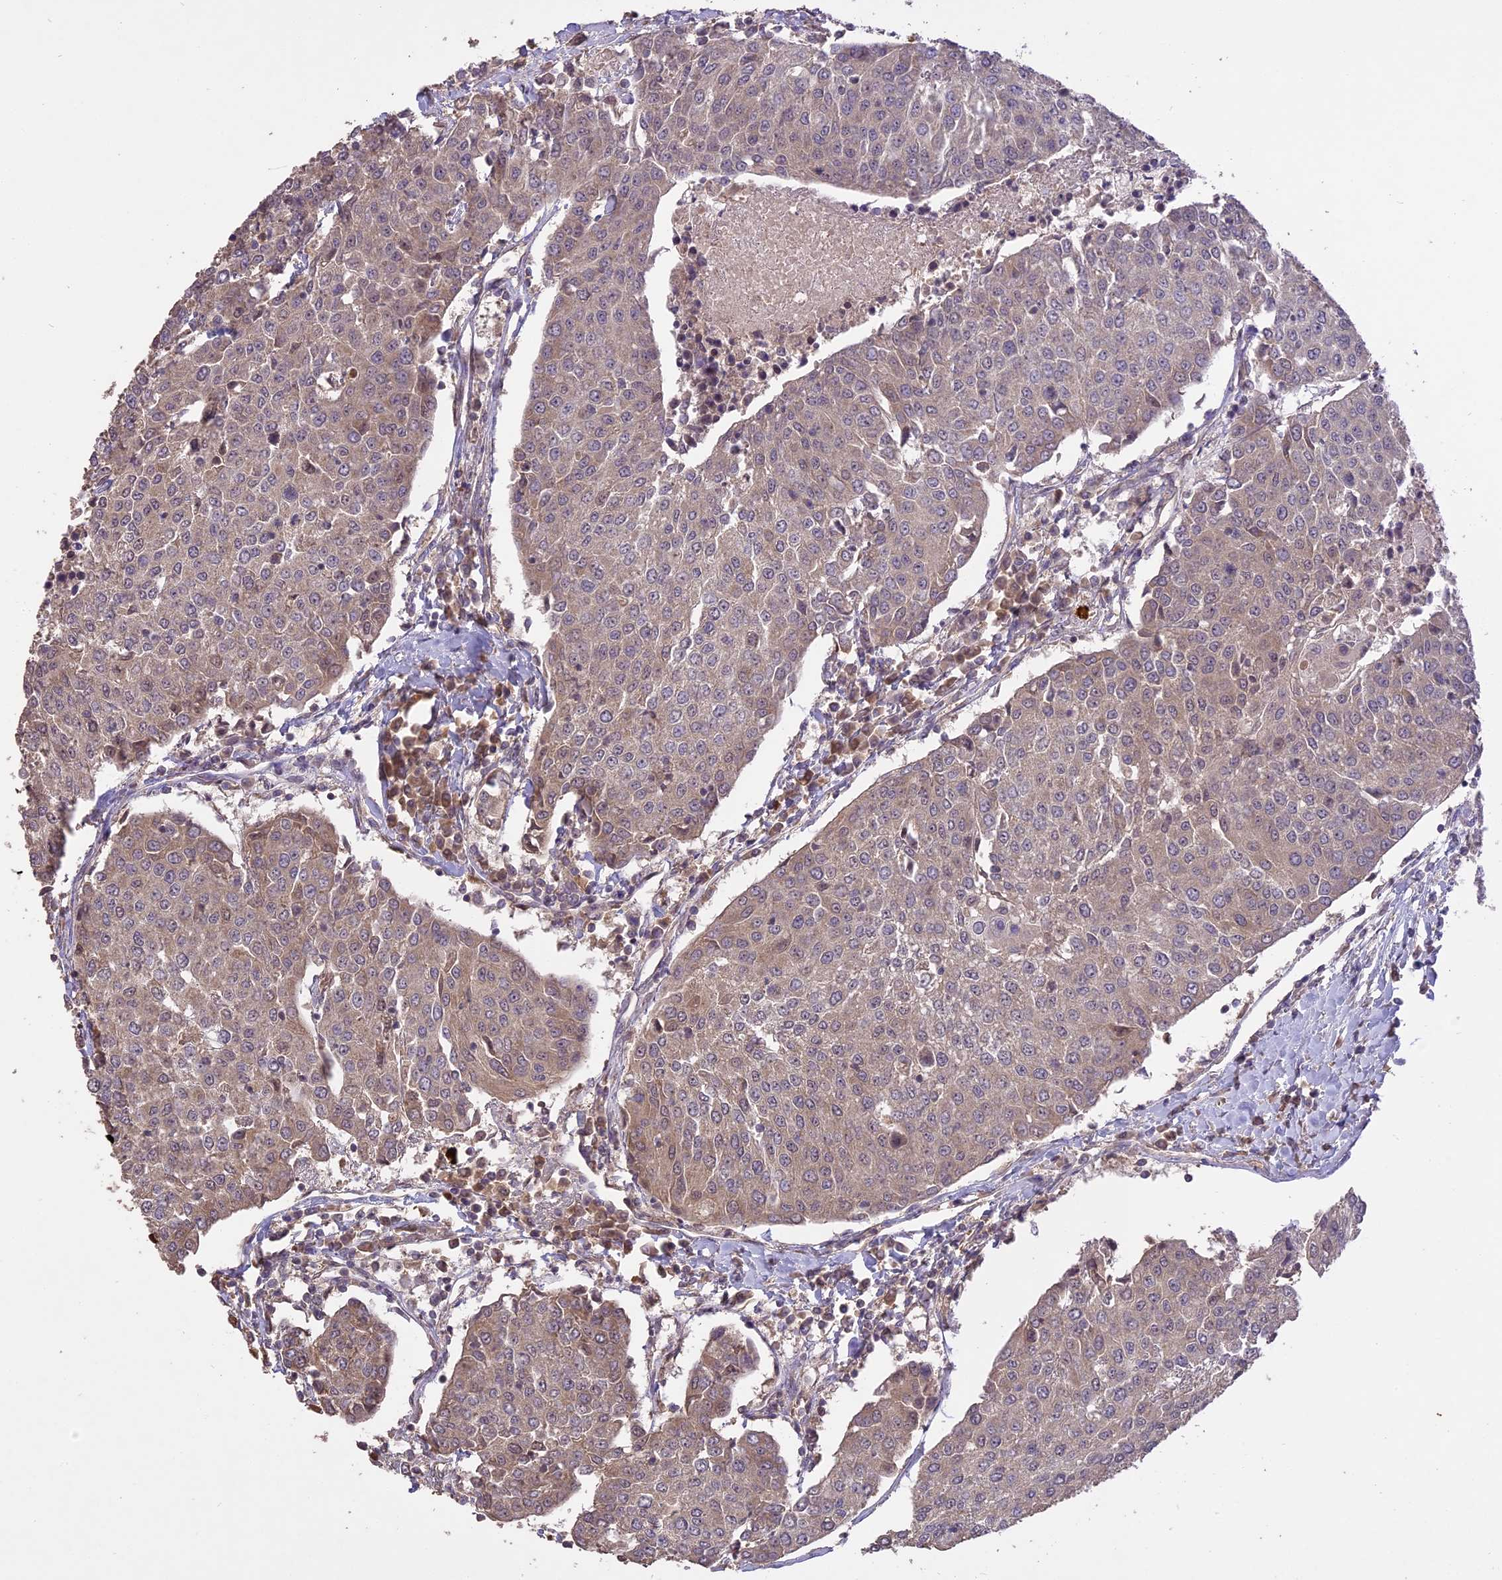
{"staining": {"intensity": "weak", "quantity": "<25%", "location": "cytoplasmic/membranous"}, "tissue": "urothelial cancer", "cell_type": "Tumor cells", "image_type": "cancer", "snomed": [{"axis": "morphology", "description": "Urothelial carcinoma, High grade"}, {"axis": "topography", "description": "Urinary bladder"}], "caption": "Tumor cells are negative for brown protein staining in urothelial cancer. (IHC, brightfield microscopy, high magnification).", "gene": "TIGD7", "patient": {"sex": "female", "age": 85}}